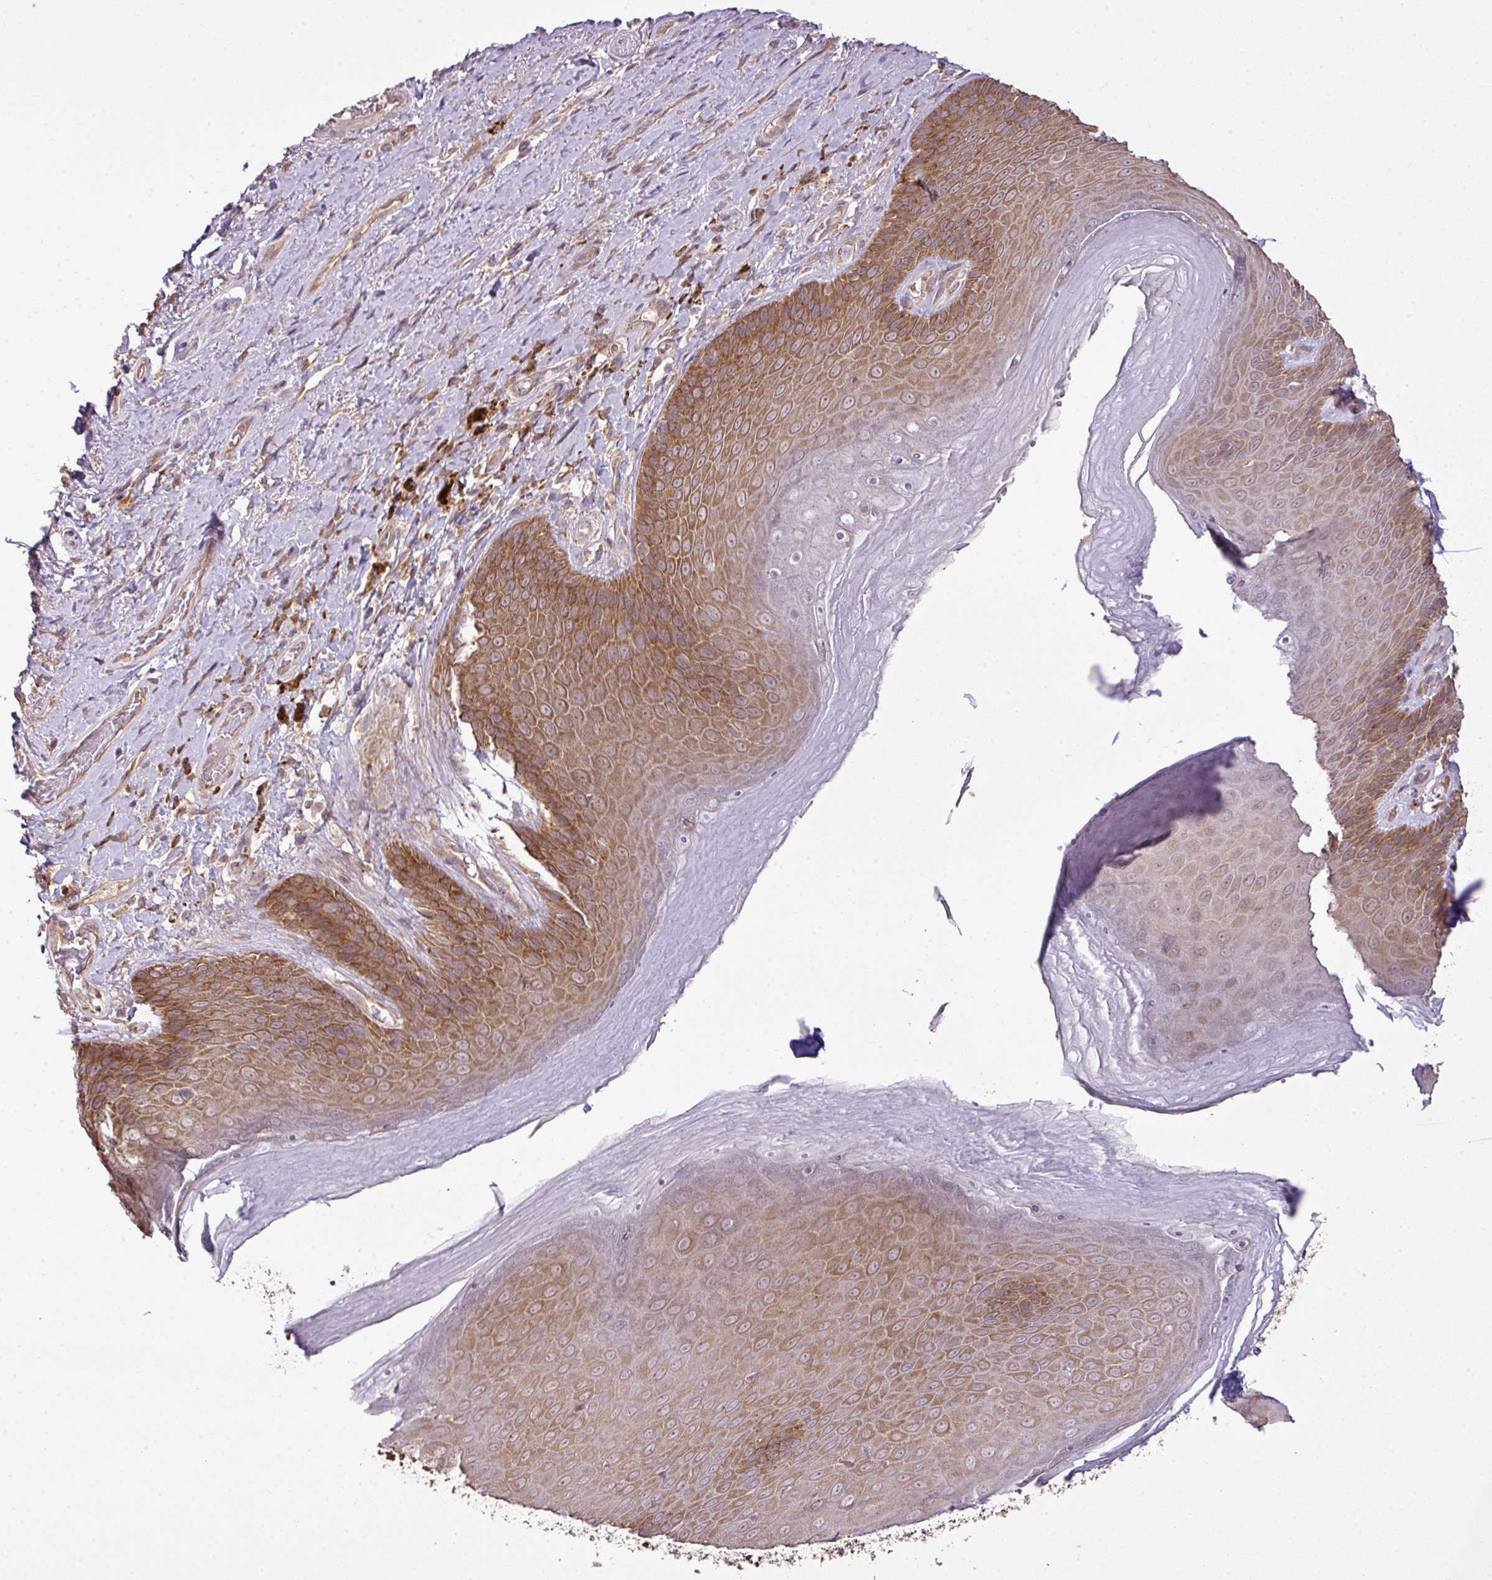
{"staining": {"intensity": "moderate", "quantity": ">75%", "location": "cytoplasmic/membranous"}, "tissue": "skin", "cell_type": "Epidermal cells", "image_type": "normal", "snomed": [{"axis": "morphology", "description": "Normal tissue, NOS"}, {"axis": "topography", "description": "Anal"}, {"axis": "topography", "description": "Peripheral nerve tissue"}], "caption": "Immunohistochemical staining of benign skin displays >75% levels of moderate cytoplasmic/membranous protein staining in about >75% of epidermal cells.", "gene": "DNAAF4", "patient": {"sex": "male", "age": 53}}